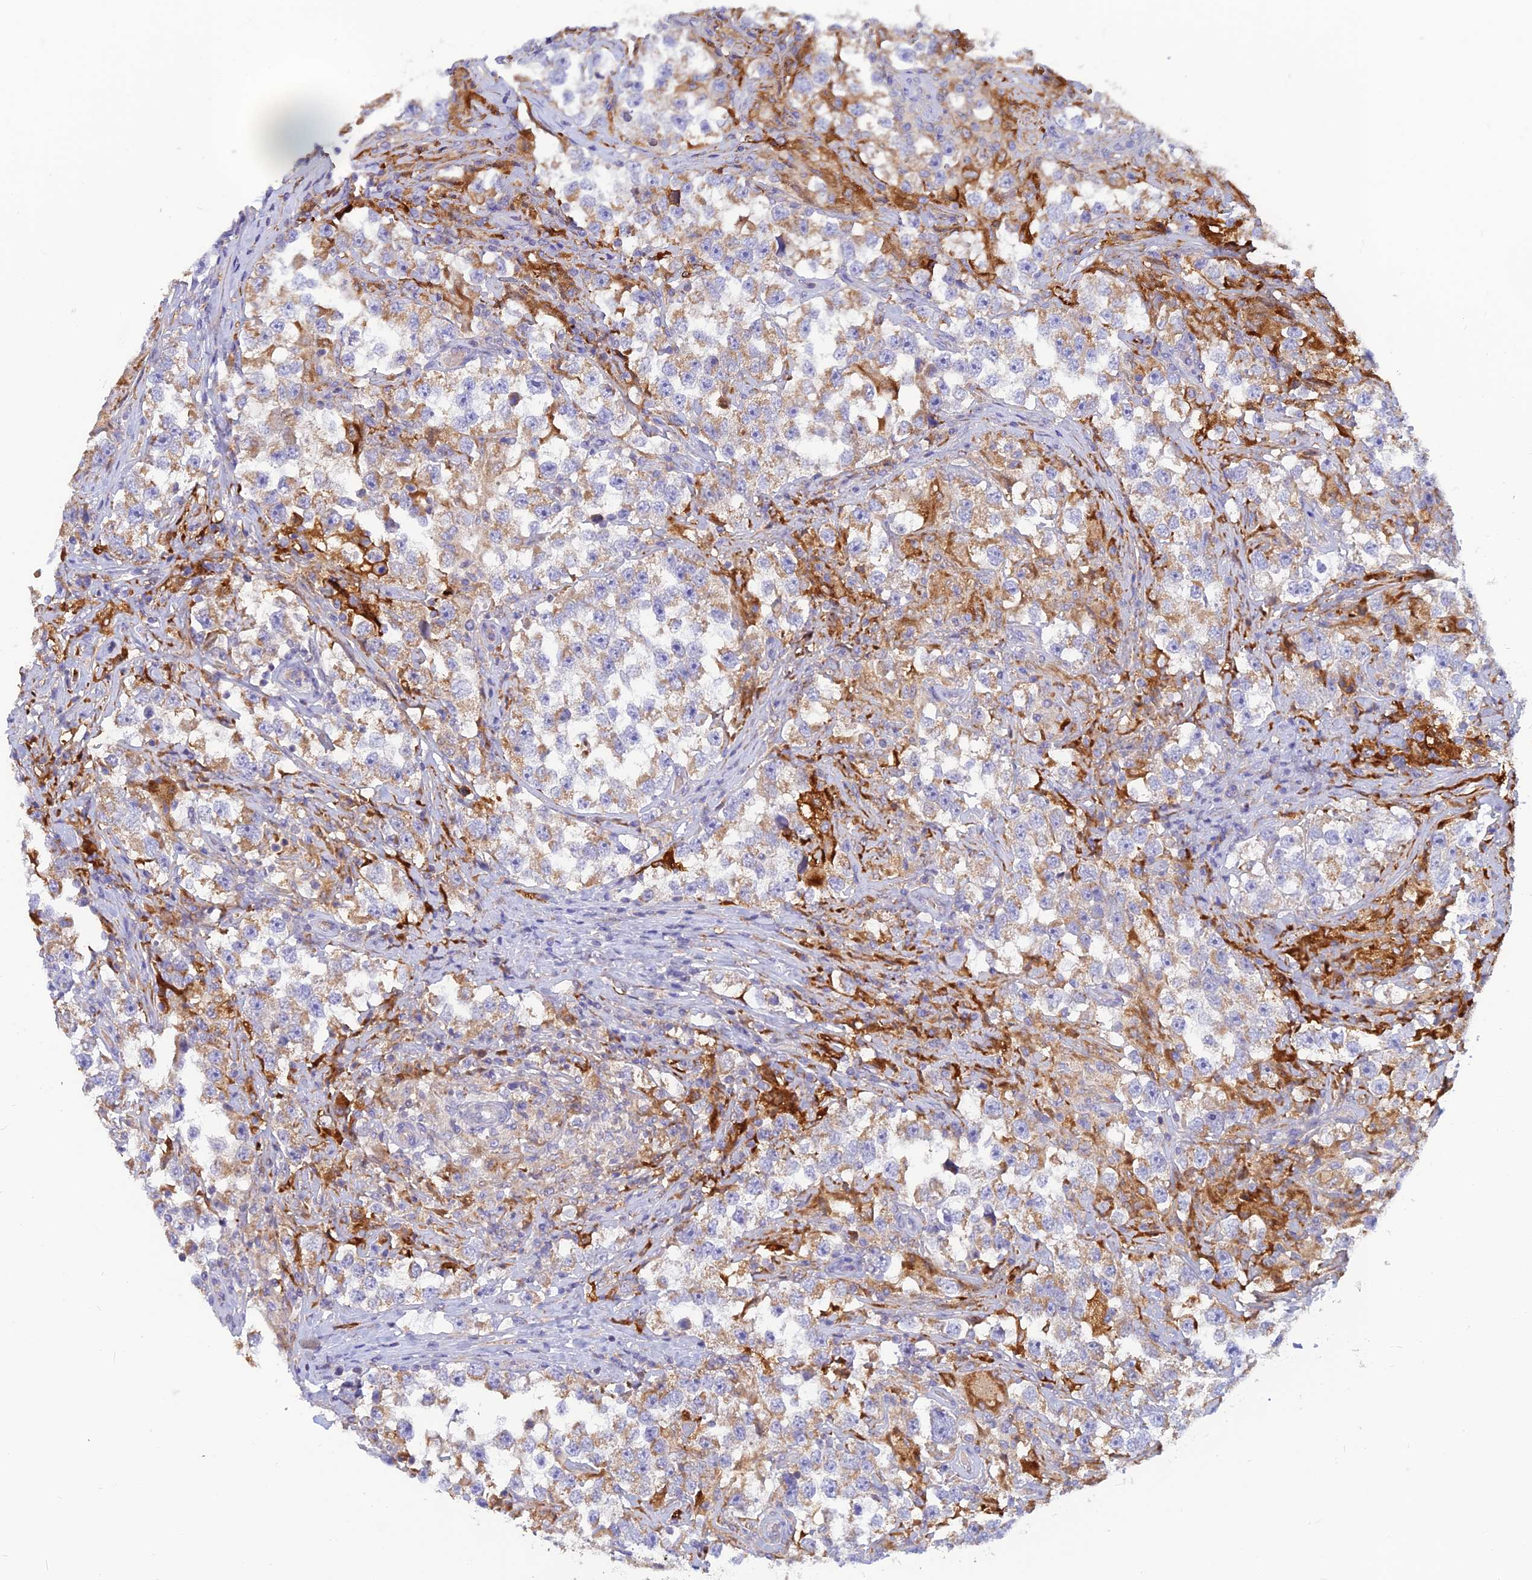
{"staining": {"intensity": "weak", "quantity": ">75%", "location": "cytoplasmic/membranous"}, "tissue": "testis cancer", "cell_type": "Tumor cells", "image_type": "cancer", "snomed": [{"axis": "morphology", "description": "Seminoma, NOS"}, {"axis": "topography", "description": "Testis"}], "caption": "Brown immunohistochemical staining in testis seminoma demonstrates weak cytoplasmic/membranous positivity in approximately >75% of tumor cells.", "gene": "CACNA1B", "patient": {"sex": "male", "age": 46}}